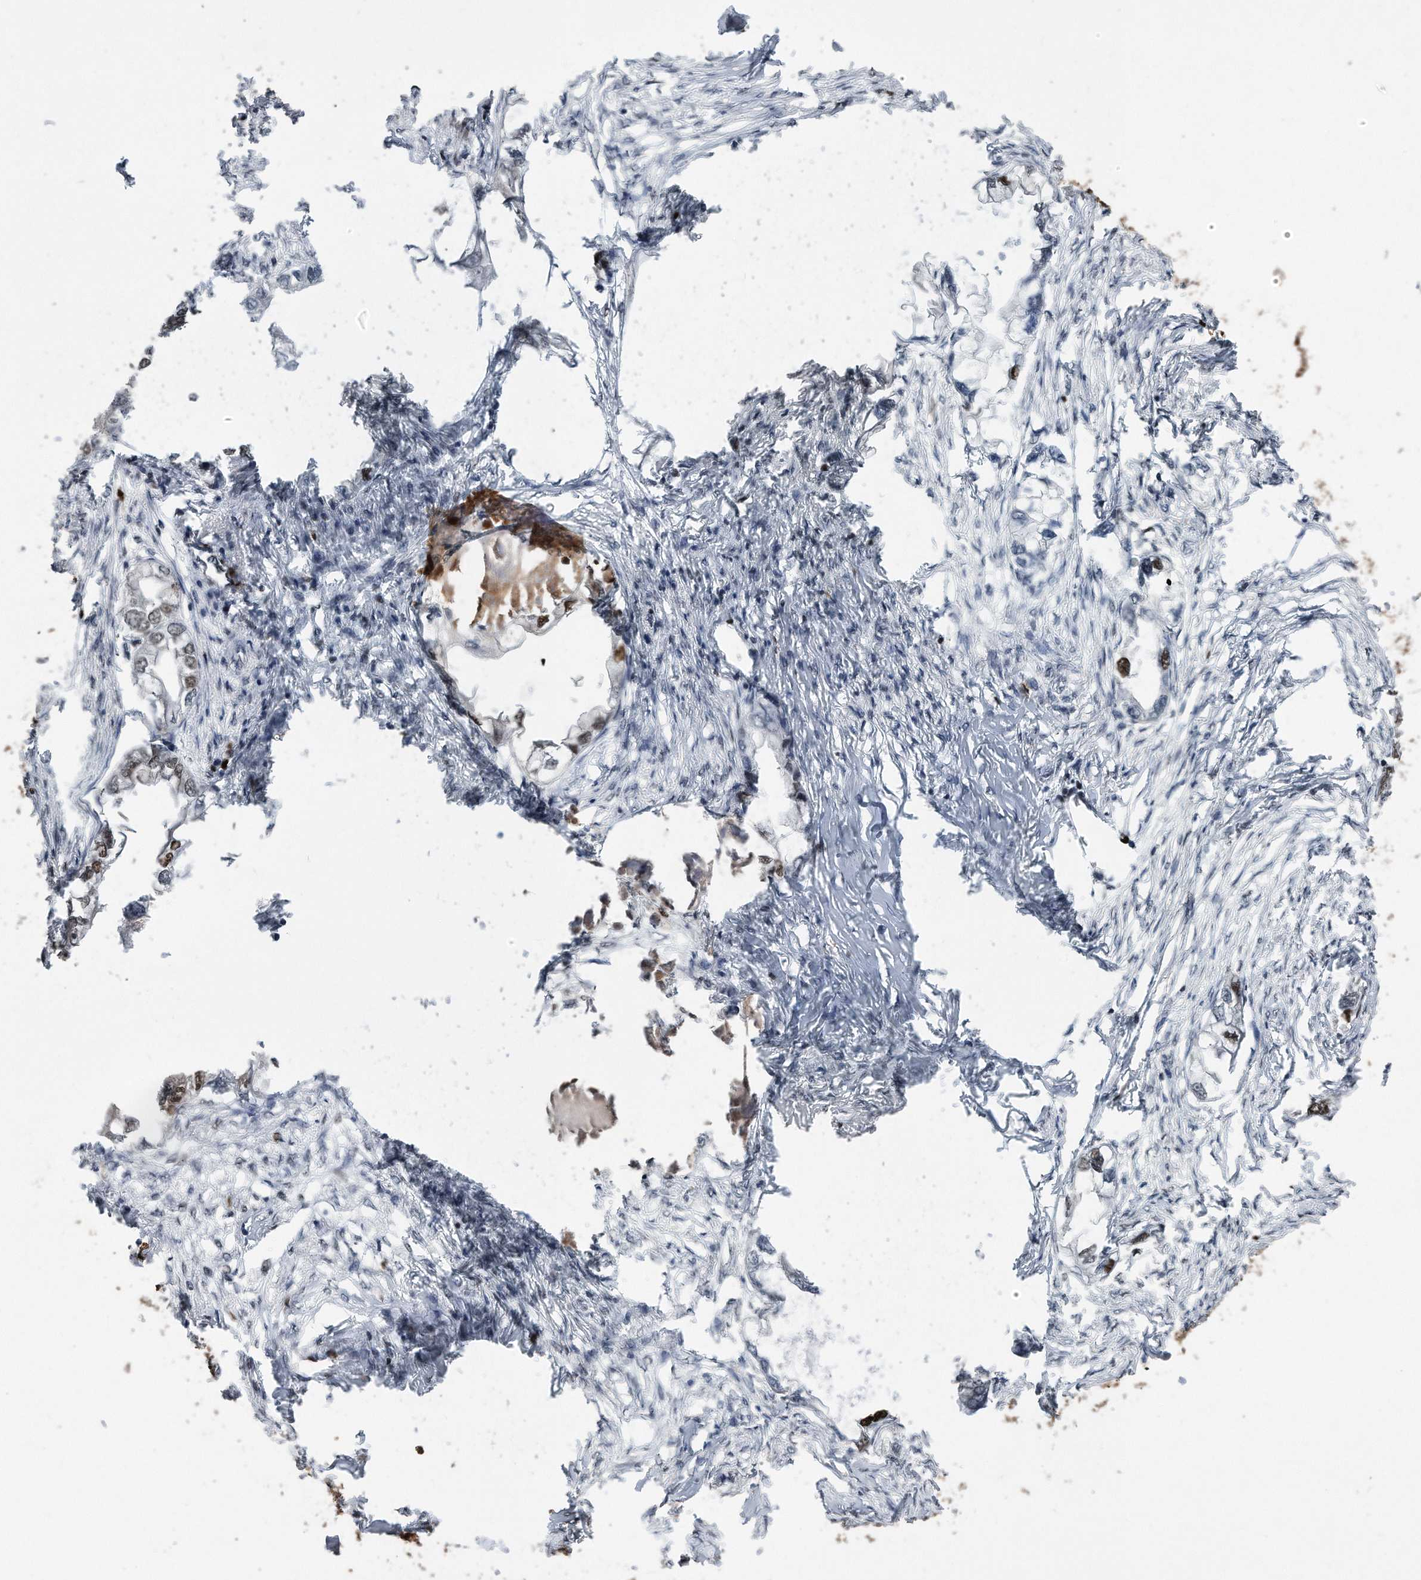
{"staining": {"intensity": "moderate", "quantity": "25%-75%", "location": "nuclear"}, "tissue": "endometrial cancer", "cell_type": "Tumor cells", "image_type": "cancer", "snomed": [{"axis": "morphology", "description": "Adenocarcinoma, NOS"}, {"axis": "morphology", "description": "Adenocarcinoma, metastatic, NOS"}, {"axis": "topography", "description": "Adipose tissue"}, {"axis": "topography", "description": "Endometrium"}], "caption": "Brown immunohistochemical staining in human adenocarcinoma (endometrial) exhibits moderate nuclear positivity in about 25%-75% of tumor cells.", "gene": "PCNA", "patient": {"sex": "female", "age": 67}}